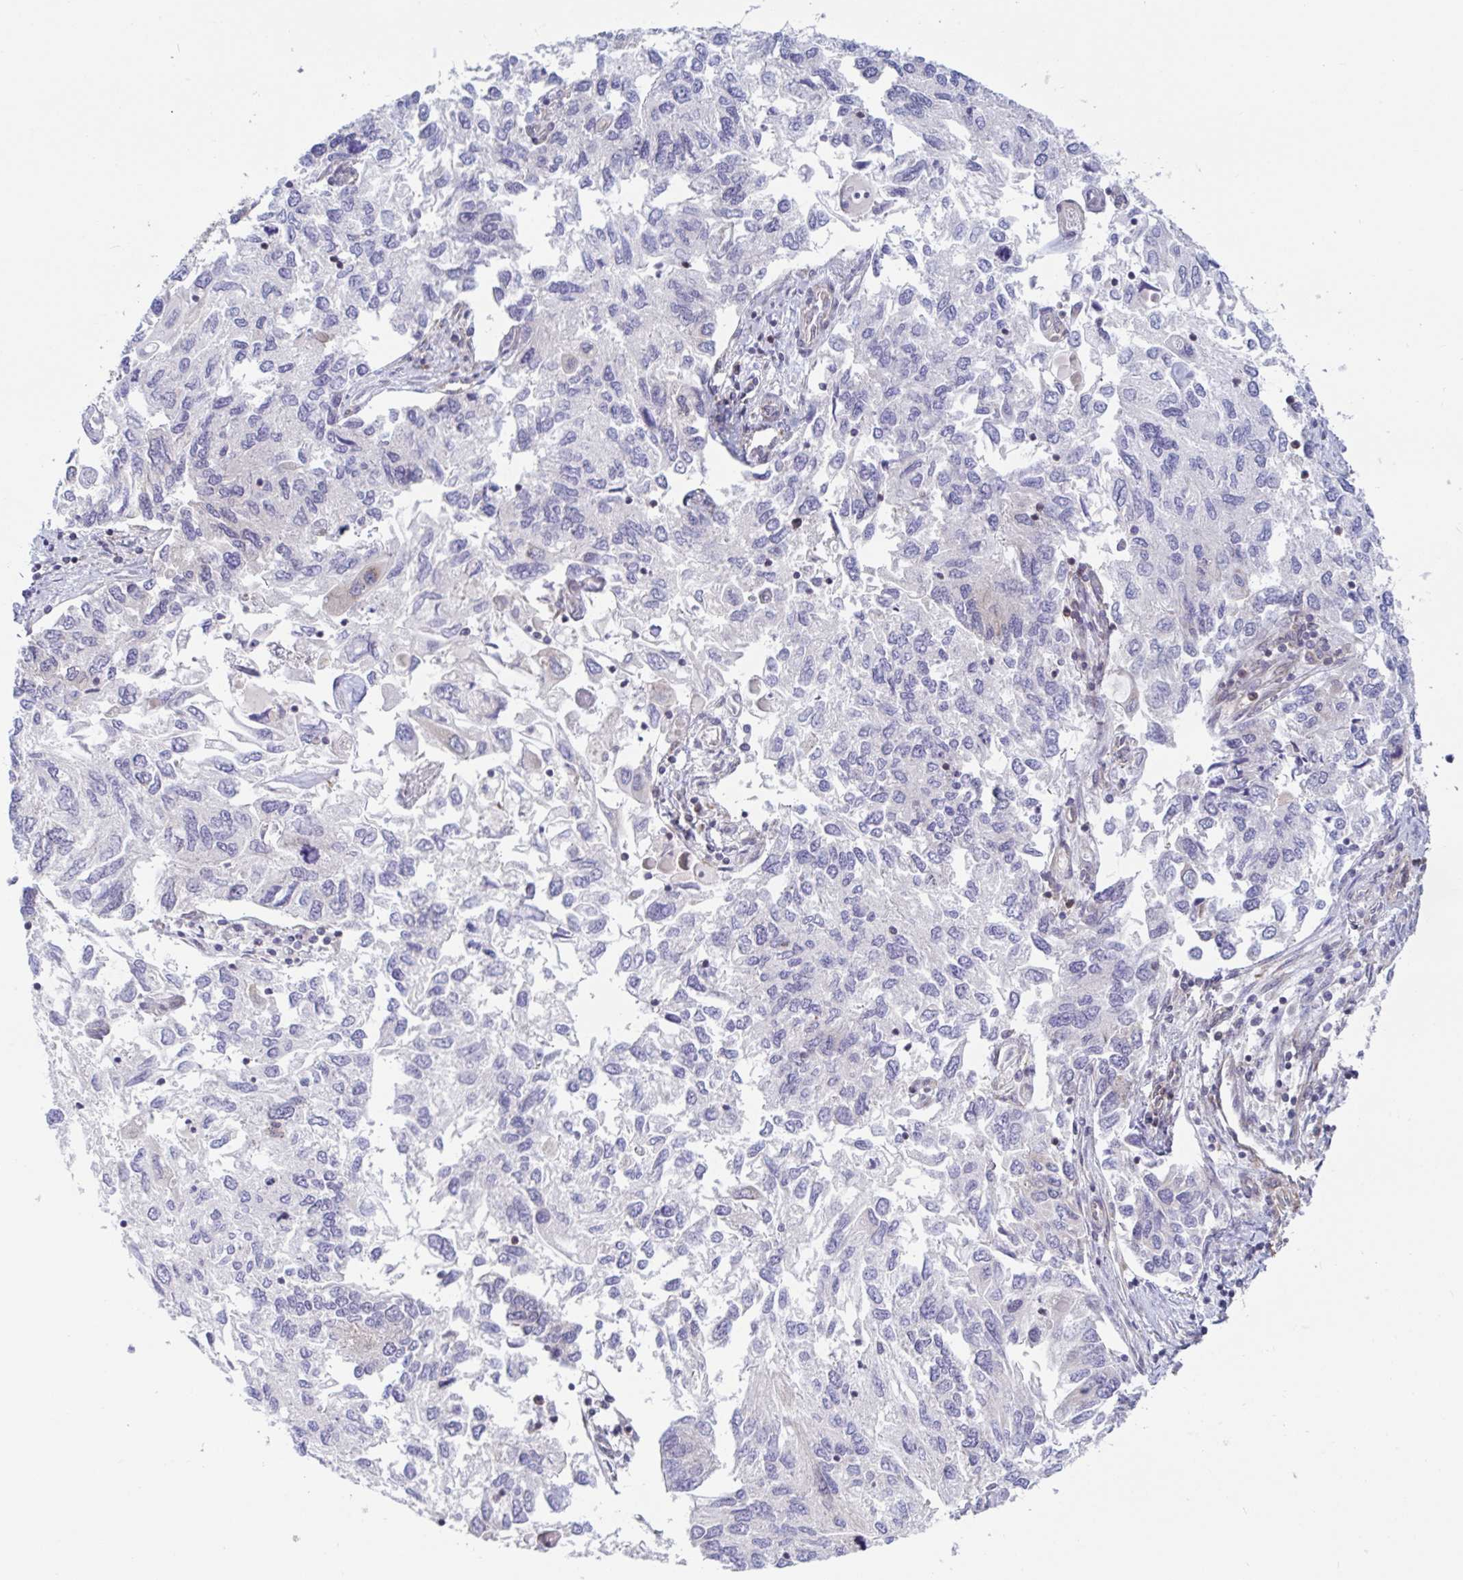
{"staining": {"intensity": "weak", "quantity": "25%-75%", "location": "cytoplasmic/membranous"}, "tissue": "endometrial cancer", "cell_type": "Tumor cells", "image_type": "cancer", "snomed": [{"axis": "morphology", "description": "Carcinoma, NOS"}, {"axis": "topography", "description": "Uterus"}], "caption": "This image shows IHC staining of endometrial carcinoma, with low weak cytoplasmic/membranous staining in about 25%-75% of tumor cells.", "gene": "LARP1", "patient": {"sex": "female", "age": 76}}